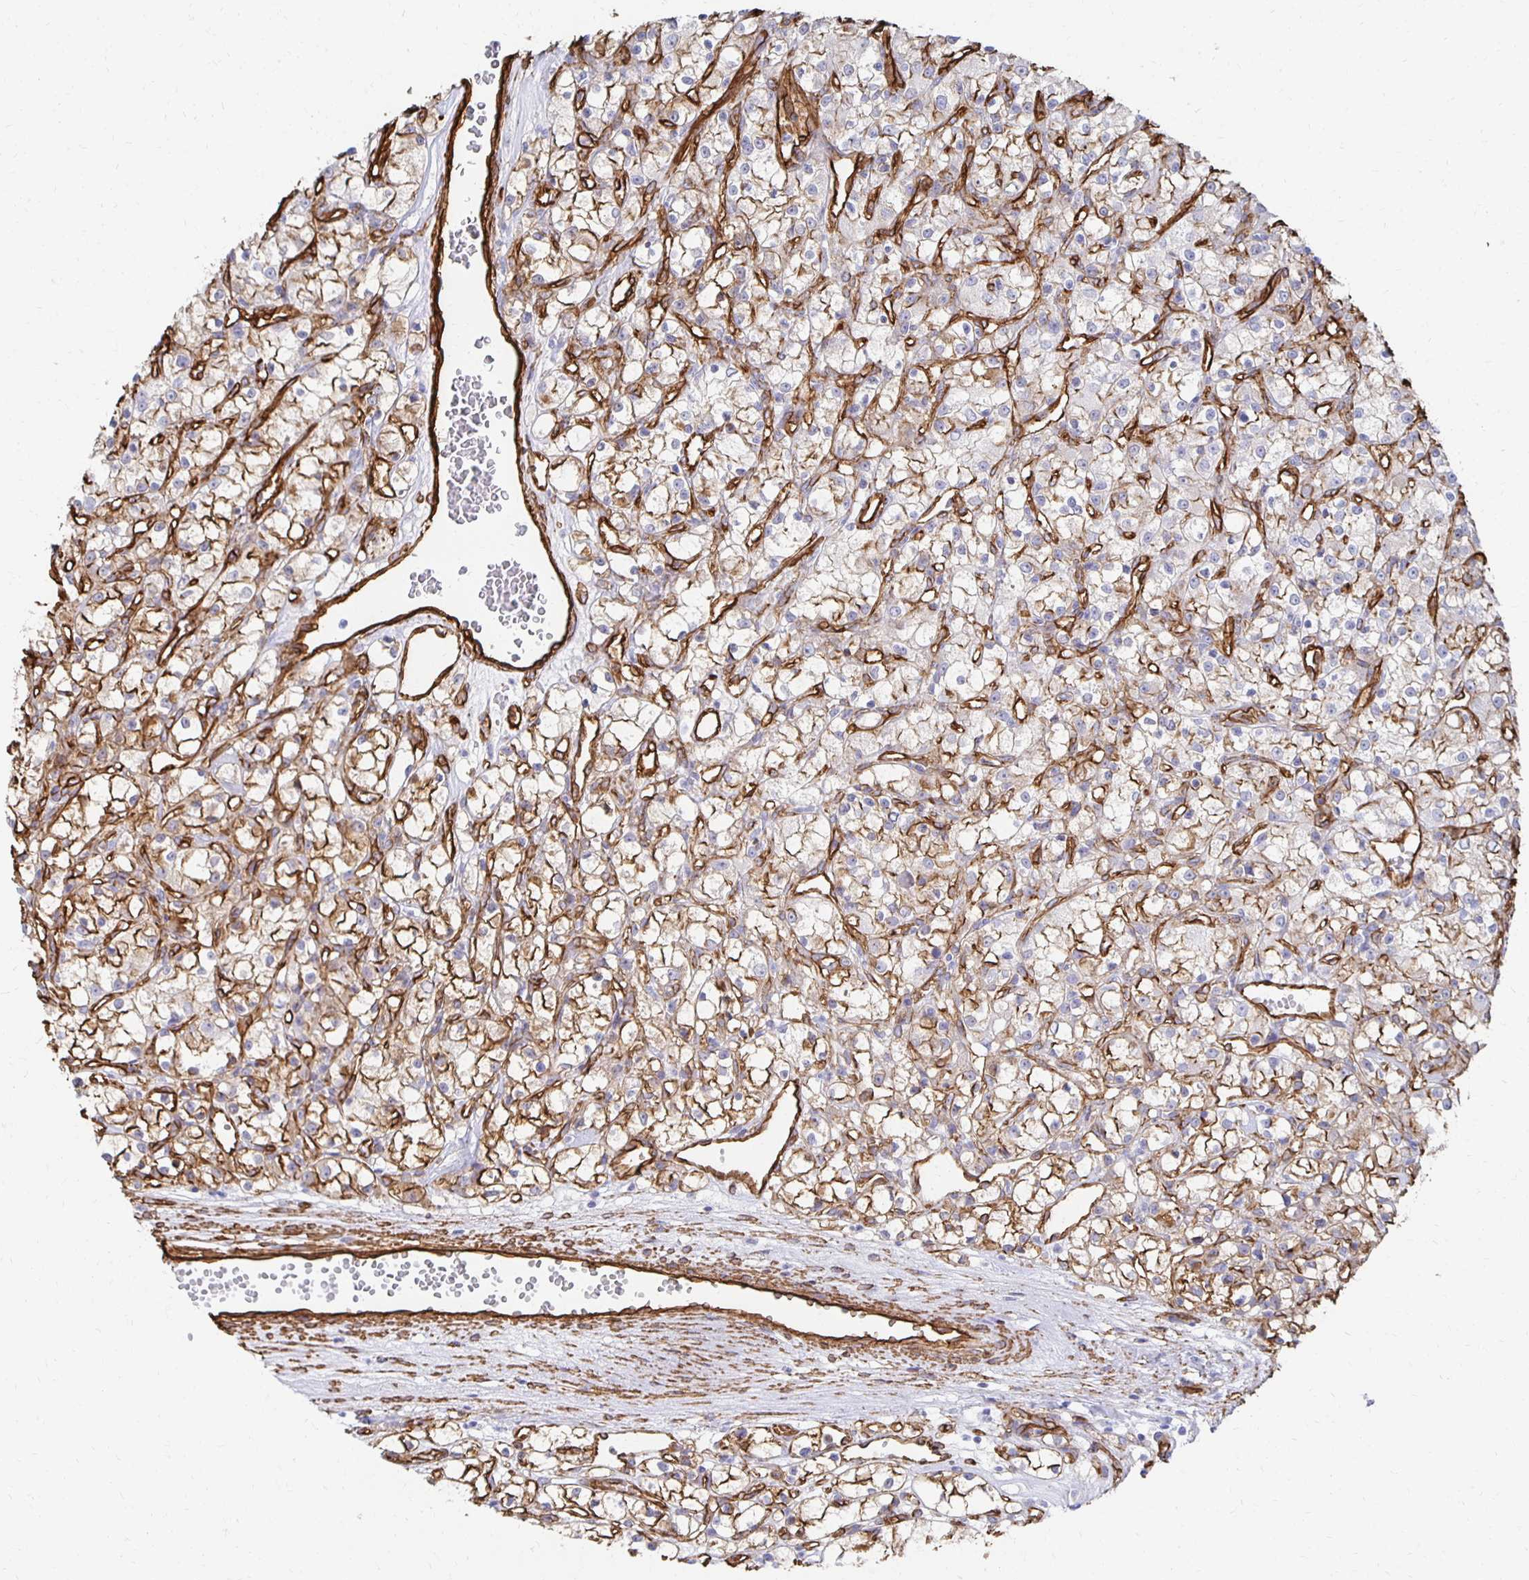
{"staining": {"intensity": "weak", "quantity": "25%-75%", "location": "cytoplasmic/membranous"}, "tissue": "renal cancer", "cell_type": "Tumor cells", "image_type": "cancer", "snomed": [{"axis": "morphology", "description": "Adenocarcinoma, NOS"}, {"axis": "topography", "description": "Kidney"}], "caption": "Renal adenocarcinoma stained with immunohistochemistry (IHC) displays weak cytoplasmic/membranous staining in approximately 25%-75% of tumor cells.", "gene": "VIPR2", "patient": {"sex": "female", "age": 59}}